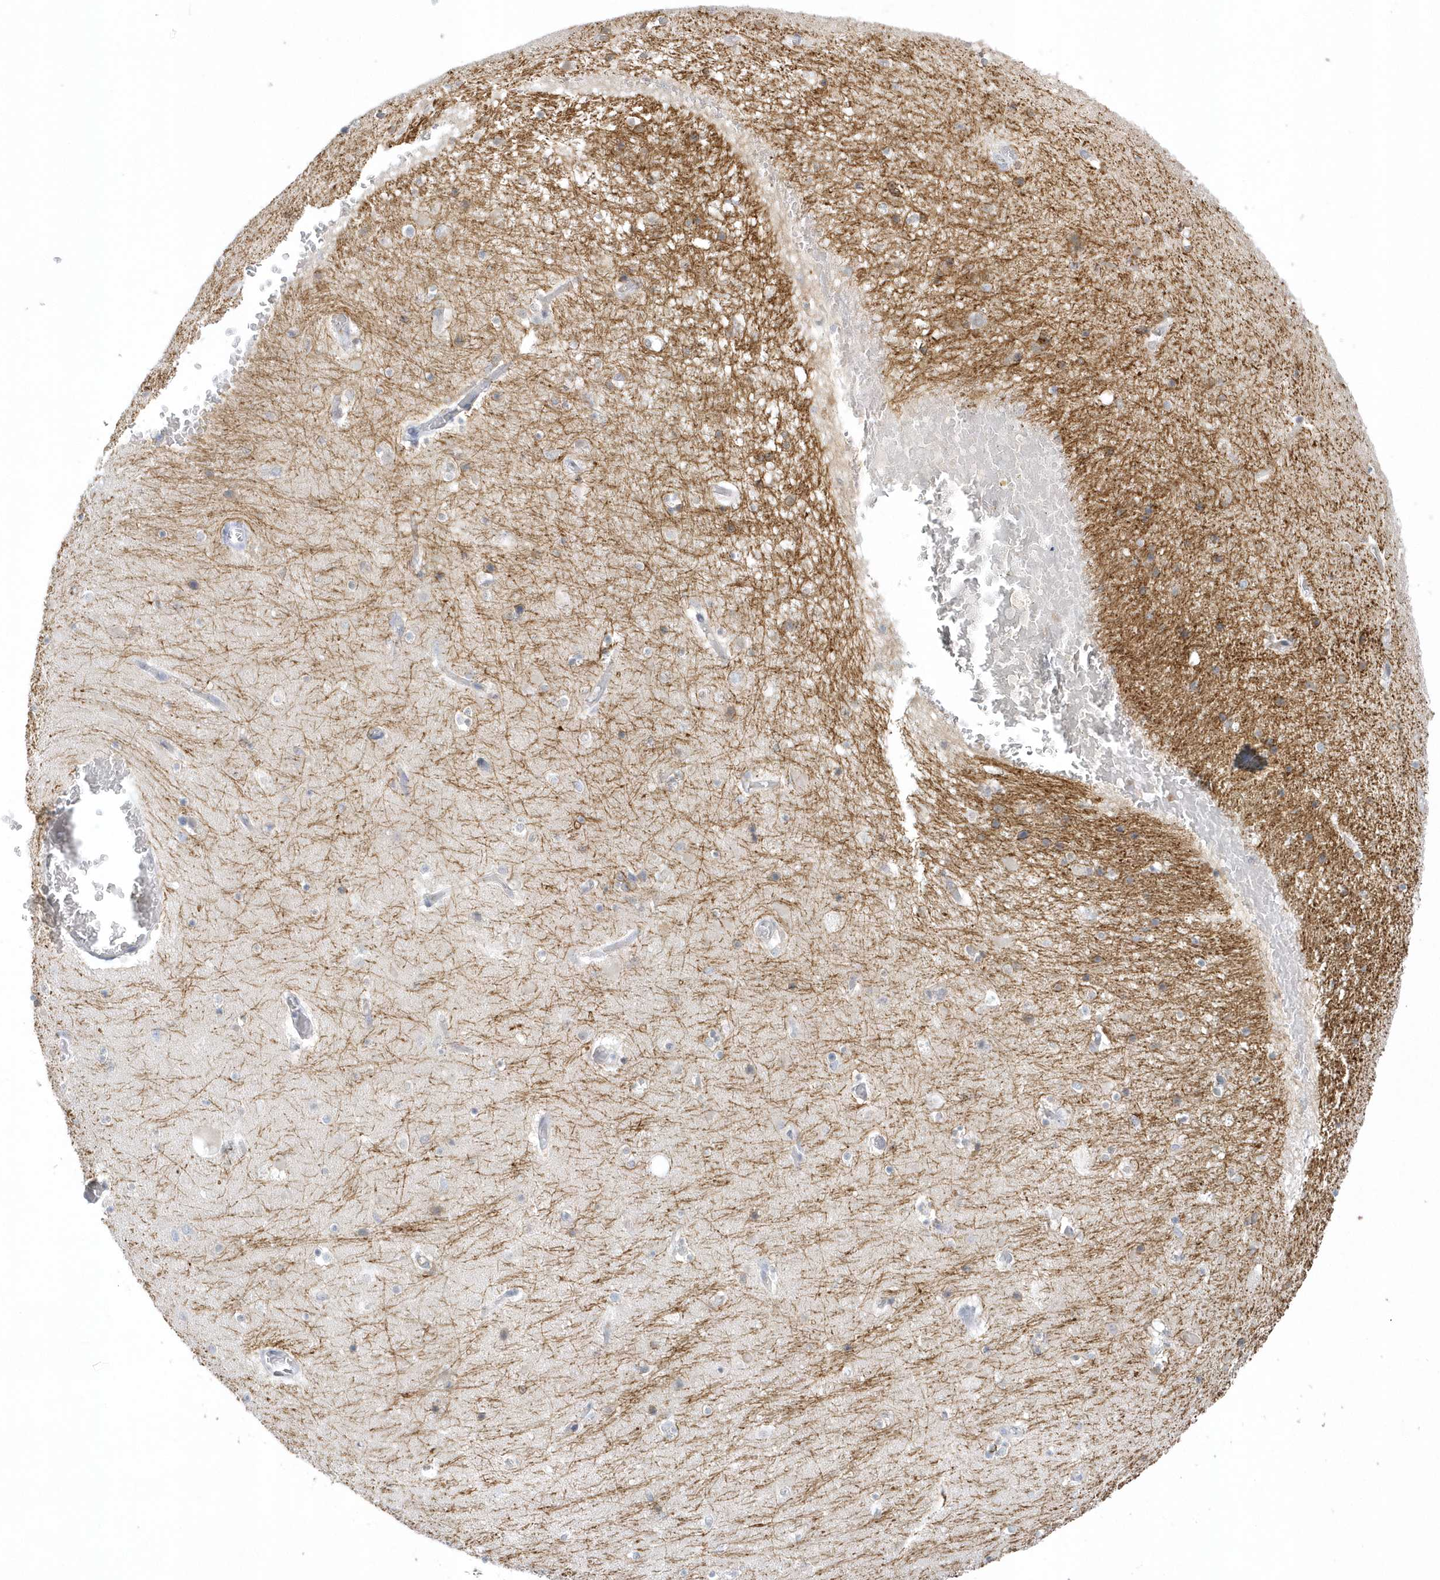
{"staining": {"intensity": "moderate", "quantity": "<25%", "location": "cytoplasmic/membranous"}, "tissue": "hippocampus", "cell_type": "Glial cells", "image_type": "normal", "snomed": [{"axis": "morphology", "description": "Normal tissue, NOS"}, {"axis": "topography", "description": "Hippocampus"}], "caption": "Hippocampus stained for a protein (brown) displays moderate cytoplasmic/membranous positive expression in about <25% of glial cells.", "gene": "ZC3H12D", "patient": {"sex": "female", "age": 52}}